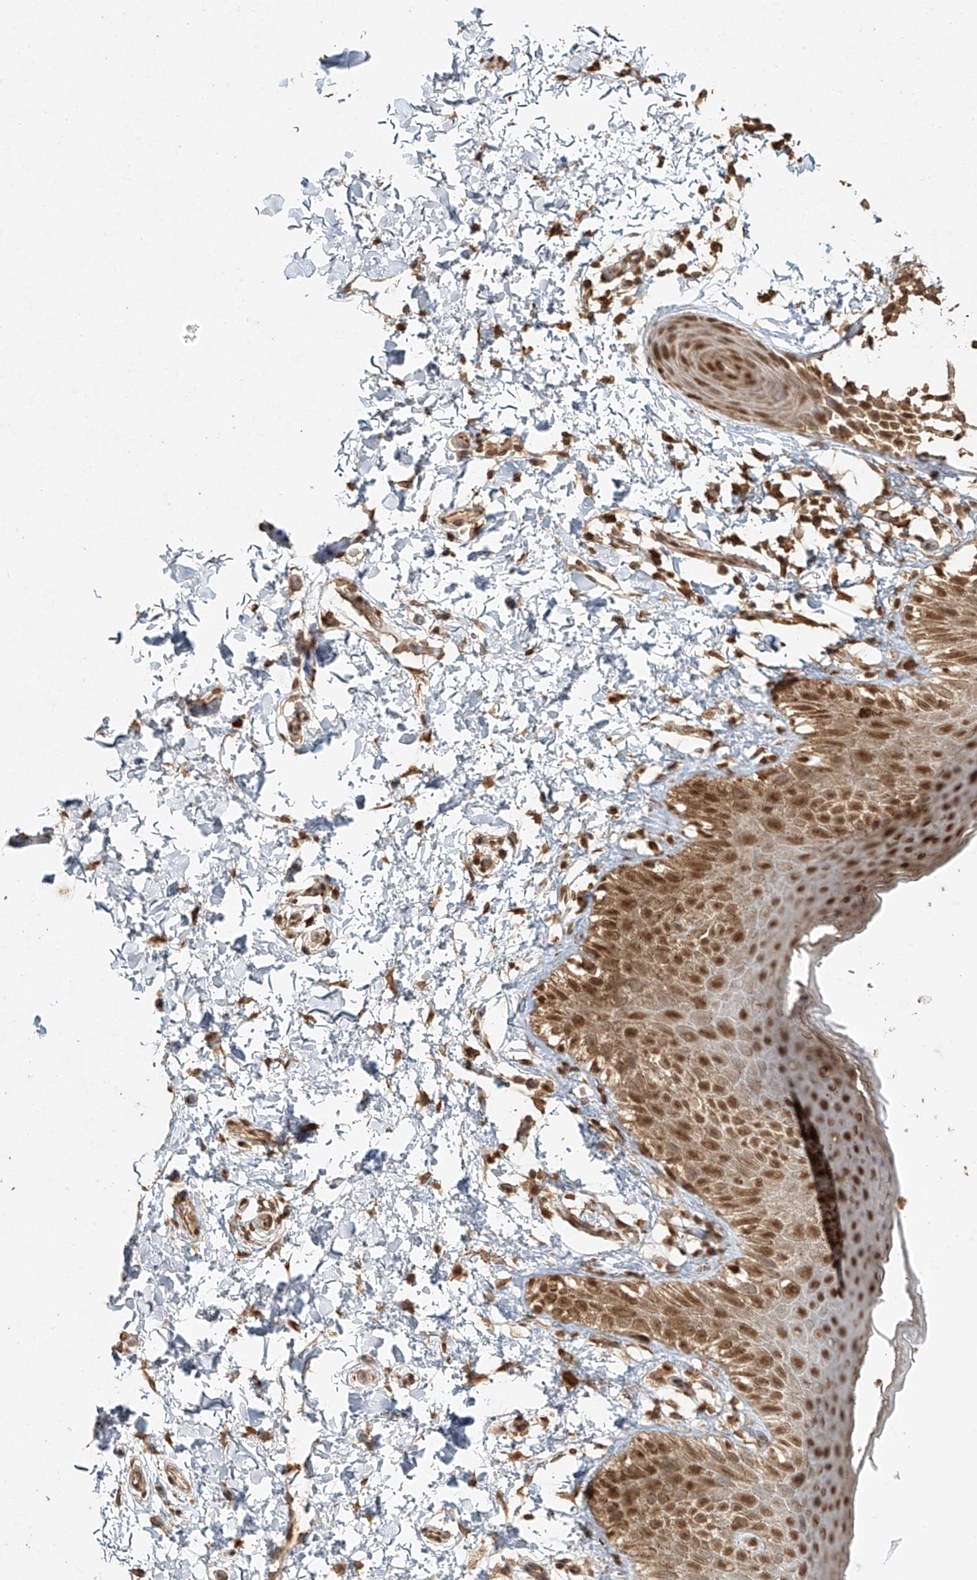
{"staining": {"intensity": "moderate", "quantity": ">75%", "location": "nuclear"}, "tissue": "skin", "cell_type": "Epidermal cells", "image_type": "normal", "snomed": [{"axis": "morphology", "description": "Normal tissue, NOS"}, {"axis": "topography", "description": "Anal"}], "caption": "Unremarkable skin was stained to show a protein in brown. There is medium levels of moderate nuclear positivity in about >75% of epidermal cells.", "gene": "TIGAR", "patient": {"sex": "male", "age": 44}}